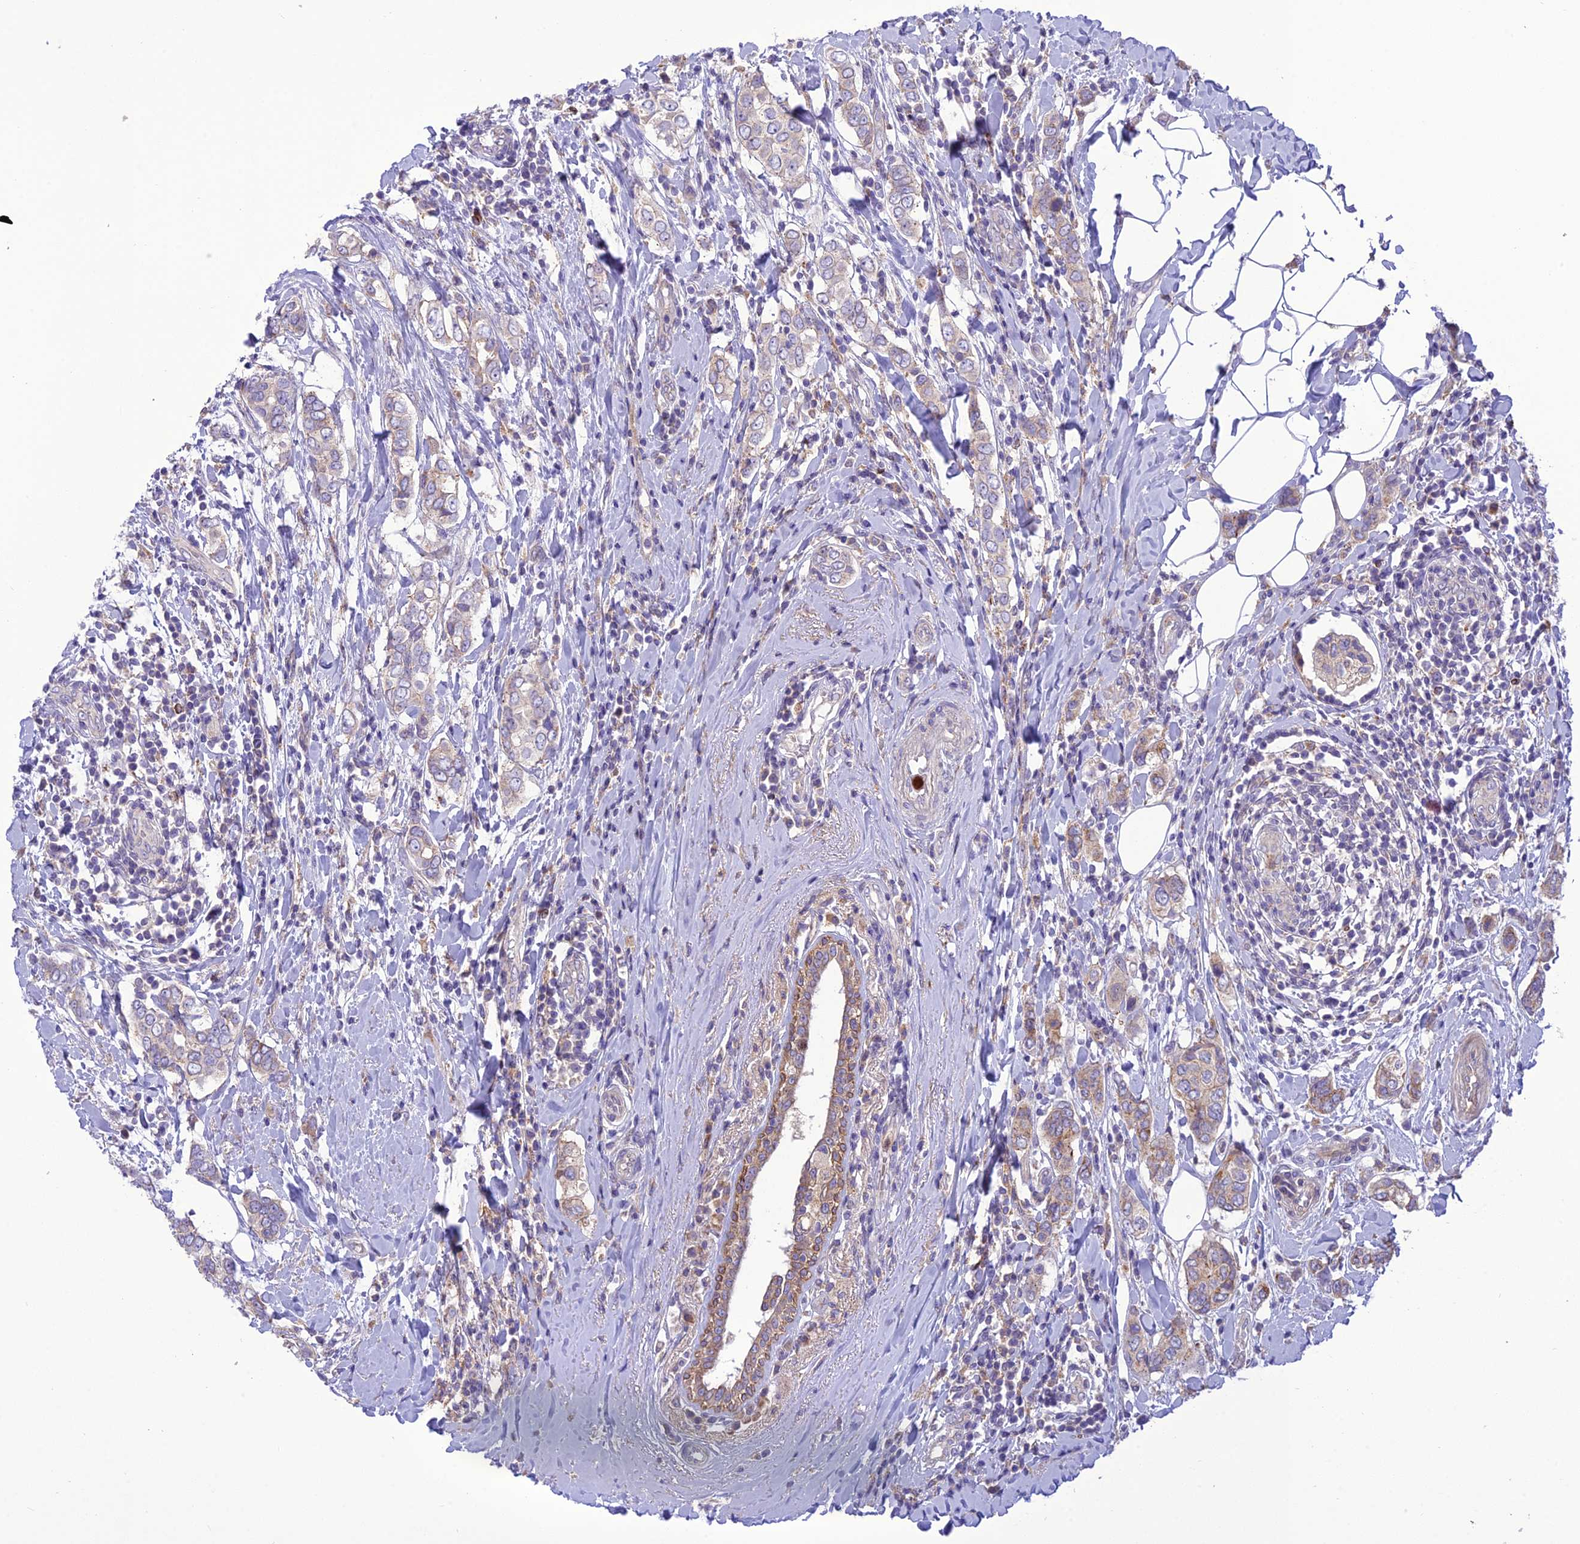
{"staining": {"intensity": "moderate", "quantity": "25%-75%", "location": "cytoplasmic/membranous"}, "tissue": "breast cancer", "cell_type": "Tumor cells", "image_type": "cancer", "snomed": [{"axis": "morphology", "description": "Lobular carcinoma"}, {"axis": "topography", "description": "Breast"}], "caption": "Immunohistochemistry (IHC) photomicrograph of human breast cancer (lobular carcinoma) stained for a protein (brown), which displays medium levels of moderate cytoplasmic/membranous positivity in approximately 25%-75% of tumor cells.", "gene": "JMY", "patient": {"sex": "female", "age": 51}}